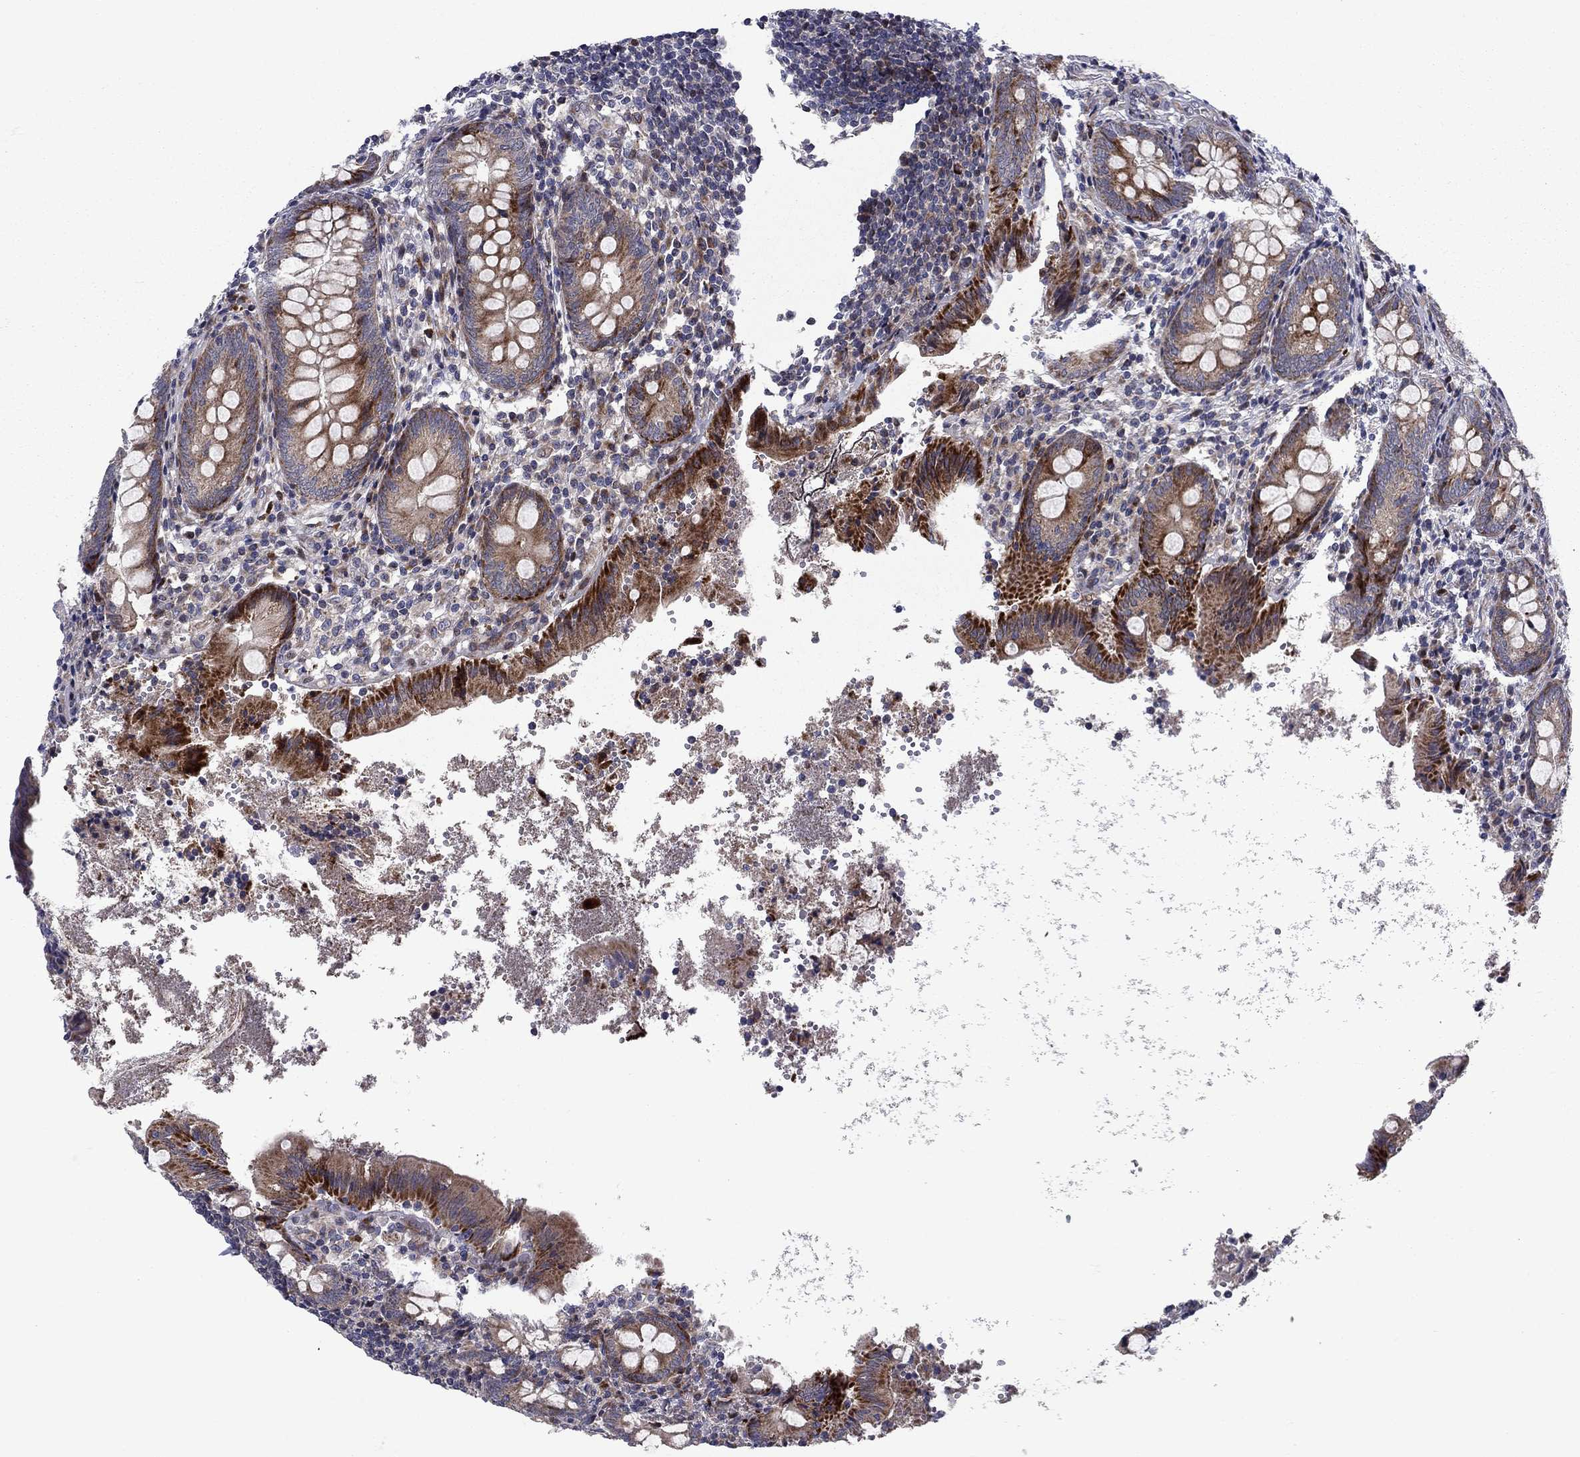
{"staining": {"intensity": "strong", "quantity": ">75%", "location": "cytoplasmic/membranous"}, "tissue": "appendix", "cell_type": "Glandular cells", "image_type": "normal", "snomed": [{"axis": "morphology", "description": "Normal tissue, NOS"}, {"axis": "topography", "description": "Appendix"}], "caption": "The immunohistochemical stain highlights strong cytoplasmic/membranous positivity in glandular cells of benign appendix.", "gene": "MIOS", "patient": {"sex": "female", "age": 23}}